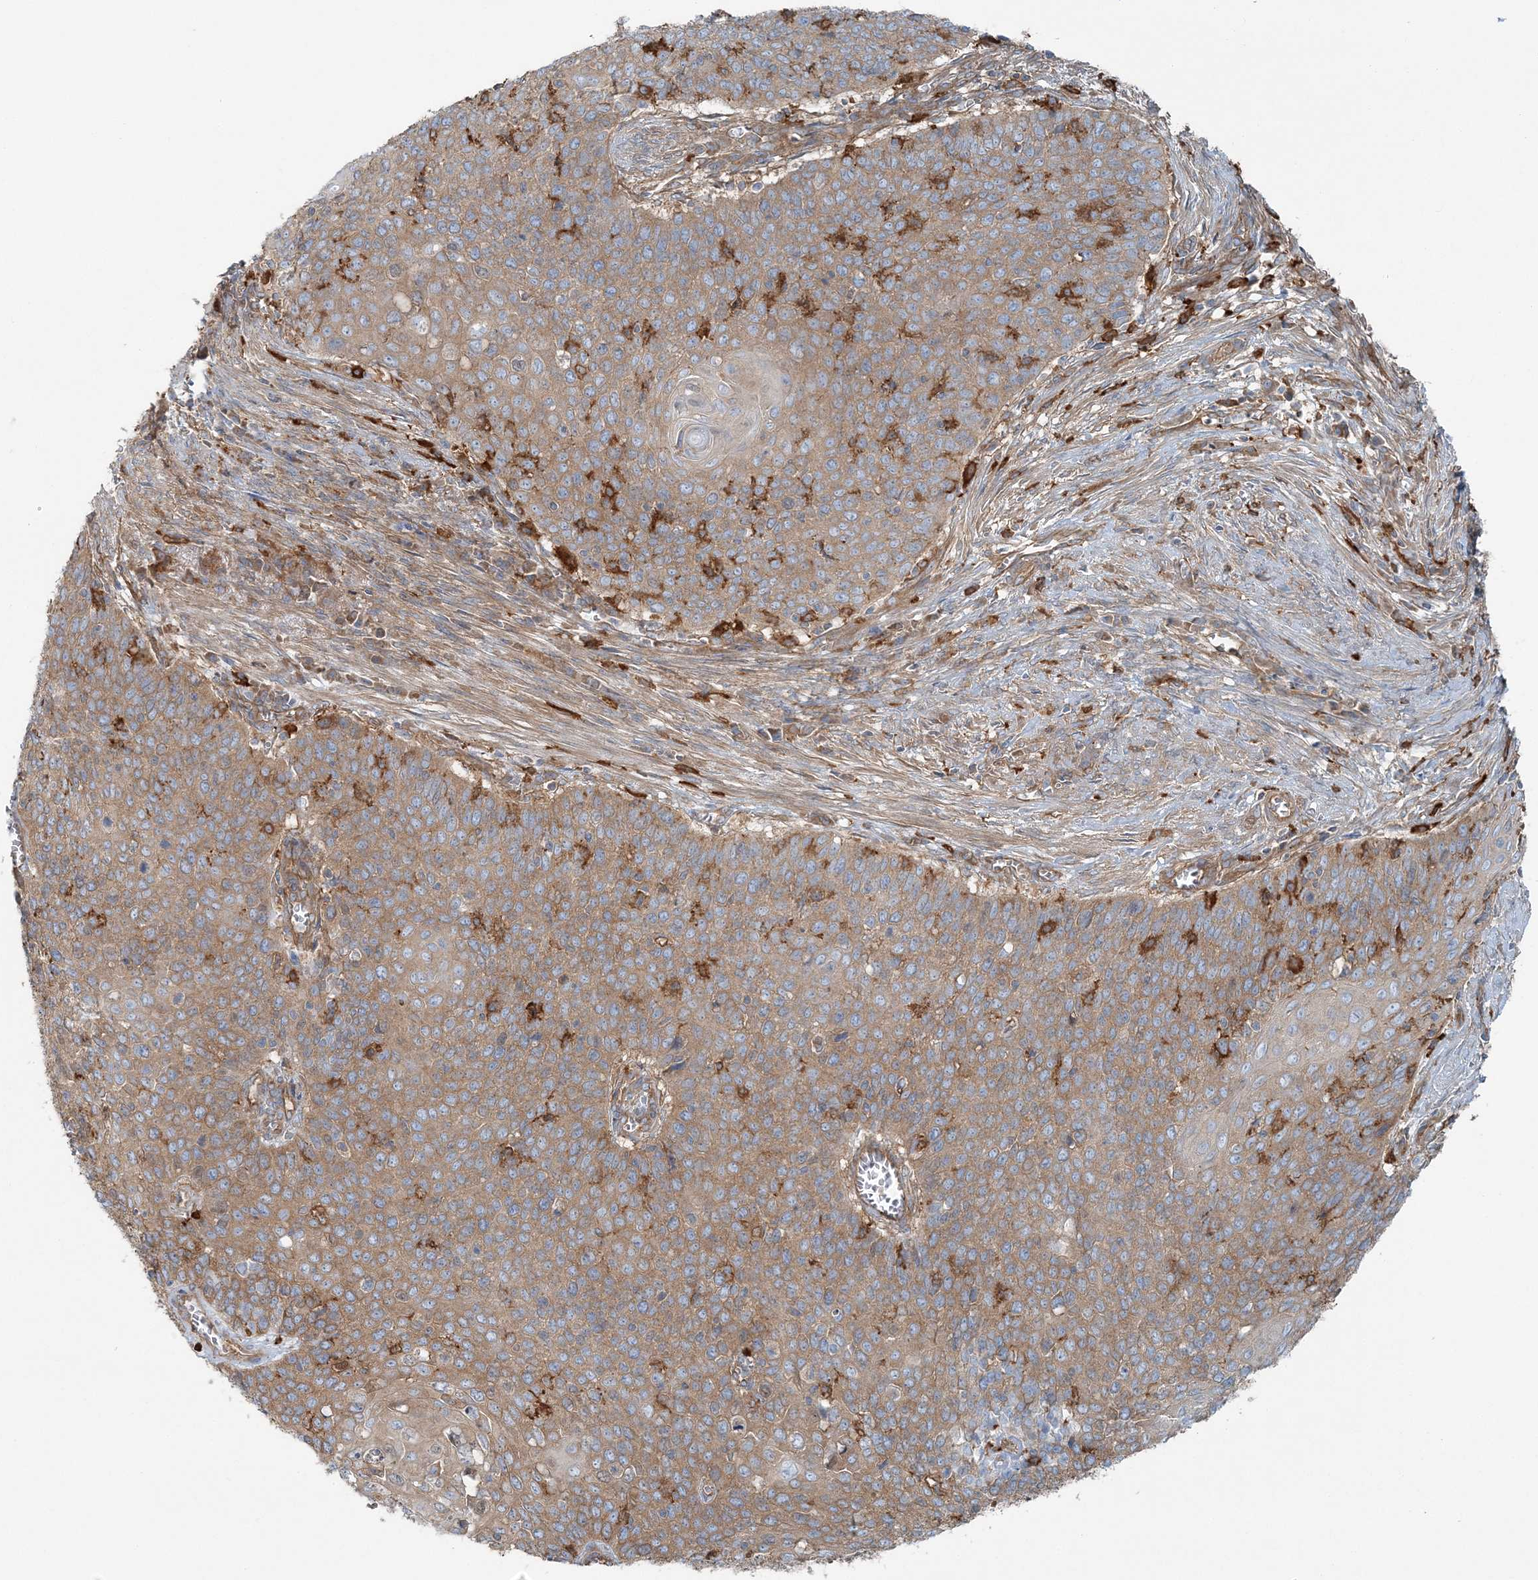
{"staining": {"intensity": "moderate", "quantity": ">75%", "location": "cytoplasmic/membranous"}, "tissue": "cervical cancer", "cell_type": "Tumor cells", "image_type": "cancer", "snomed": [{"axis": "morphology", "description": "Squamous cell carcinoma, NOS"}, {"axis": "topography", "description": "Cervix"}], "caption": "The immunohistochemical stain shows moderate cytoplasmic/membranous positivity in tumor cells of cervical cancer (squamous cell carcinoma) tissue.", "gene": "SNX2", "patient": {"sex": "female", "age": 39}}